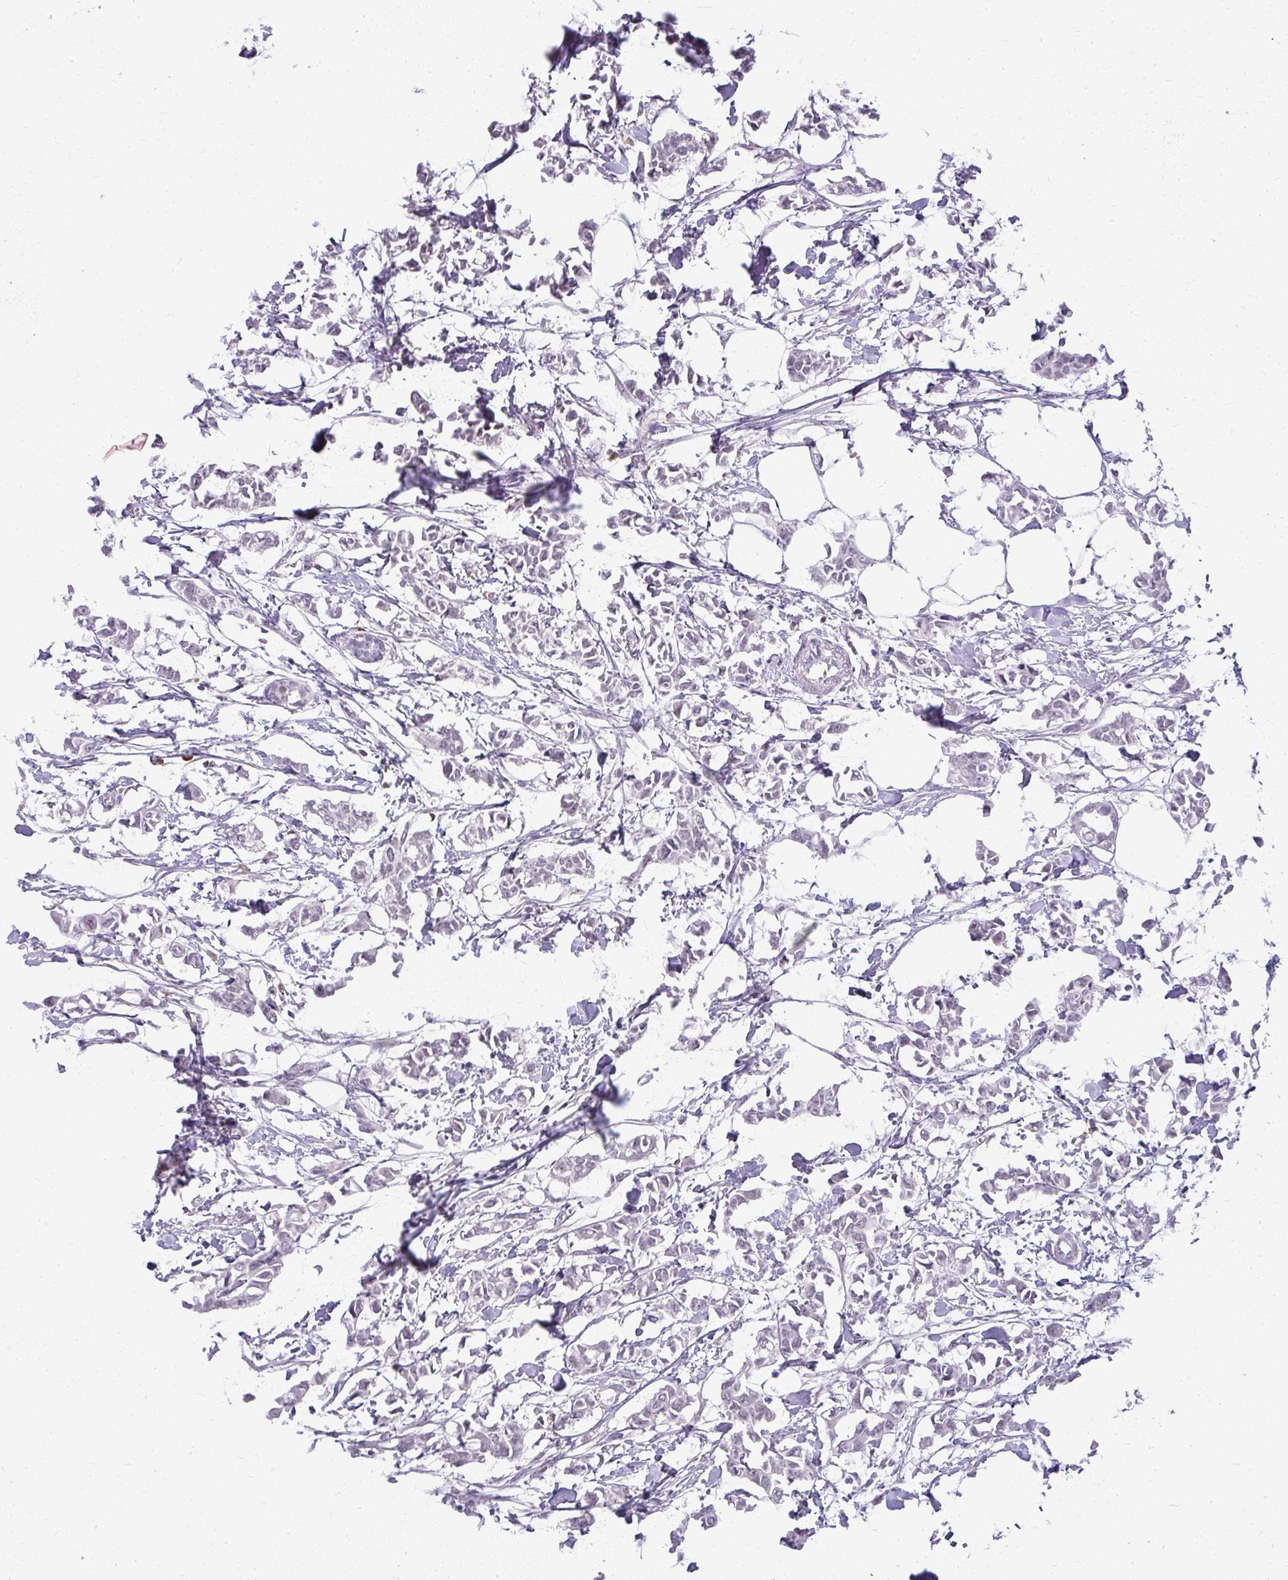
{"staining": {"intensity": "negative", "quantity": "none", "location": "none"}, "tissue": "breast cancer", "cell_type": "Tumor cells", "image_type": "cancer", "snomed": [{"axis": "morphology", "description": "Duct carcinoma"}, {"axis": "topography", "description": "Breast"}], "caption": "Immunohistochemistry photomicrograph of neoplastic tissue: human breast infiltrating ductal carcinoma stained with DAB exhibits no significant protein positivity in tumor cells.", "gene": "TEX33", "patient": {"sex": "female", "age": 41}}